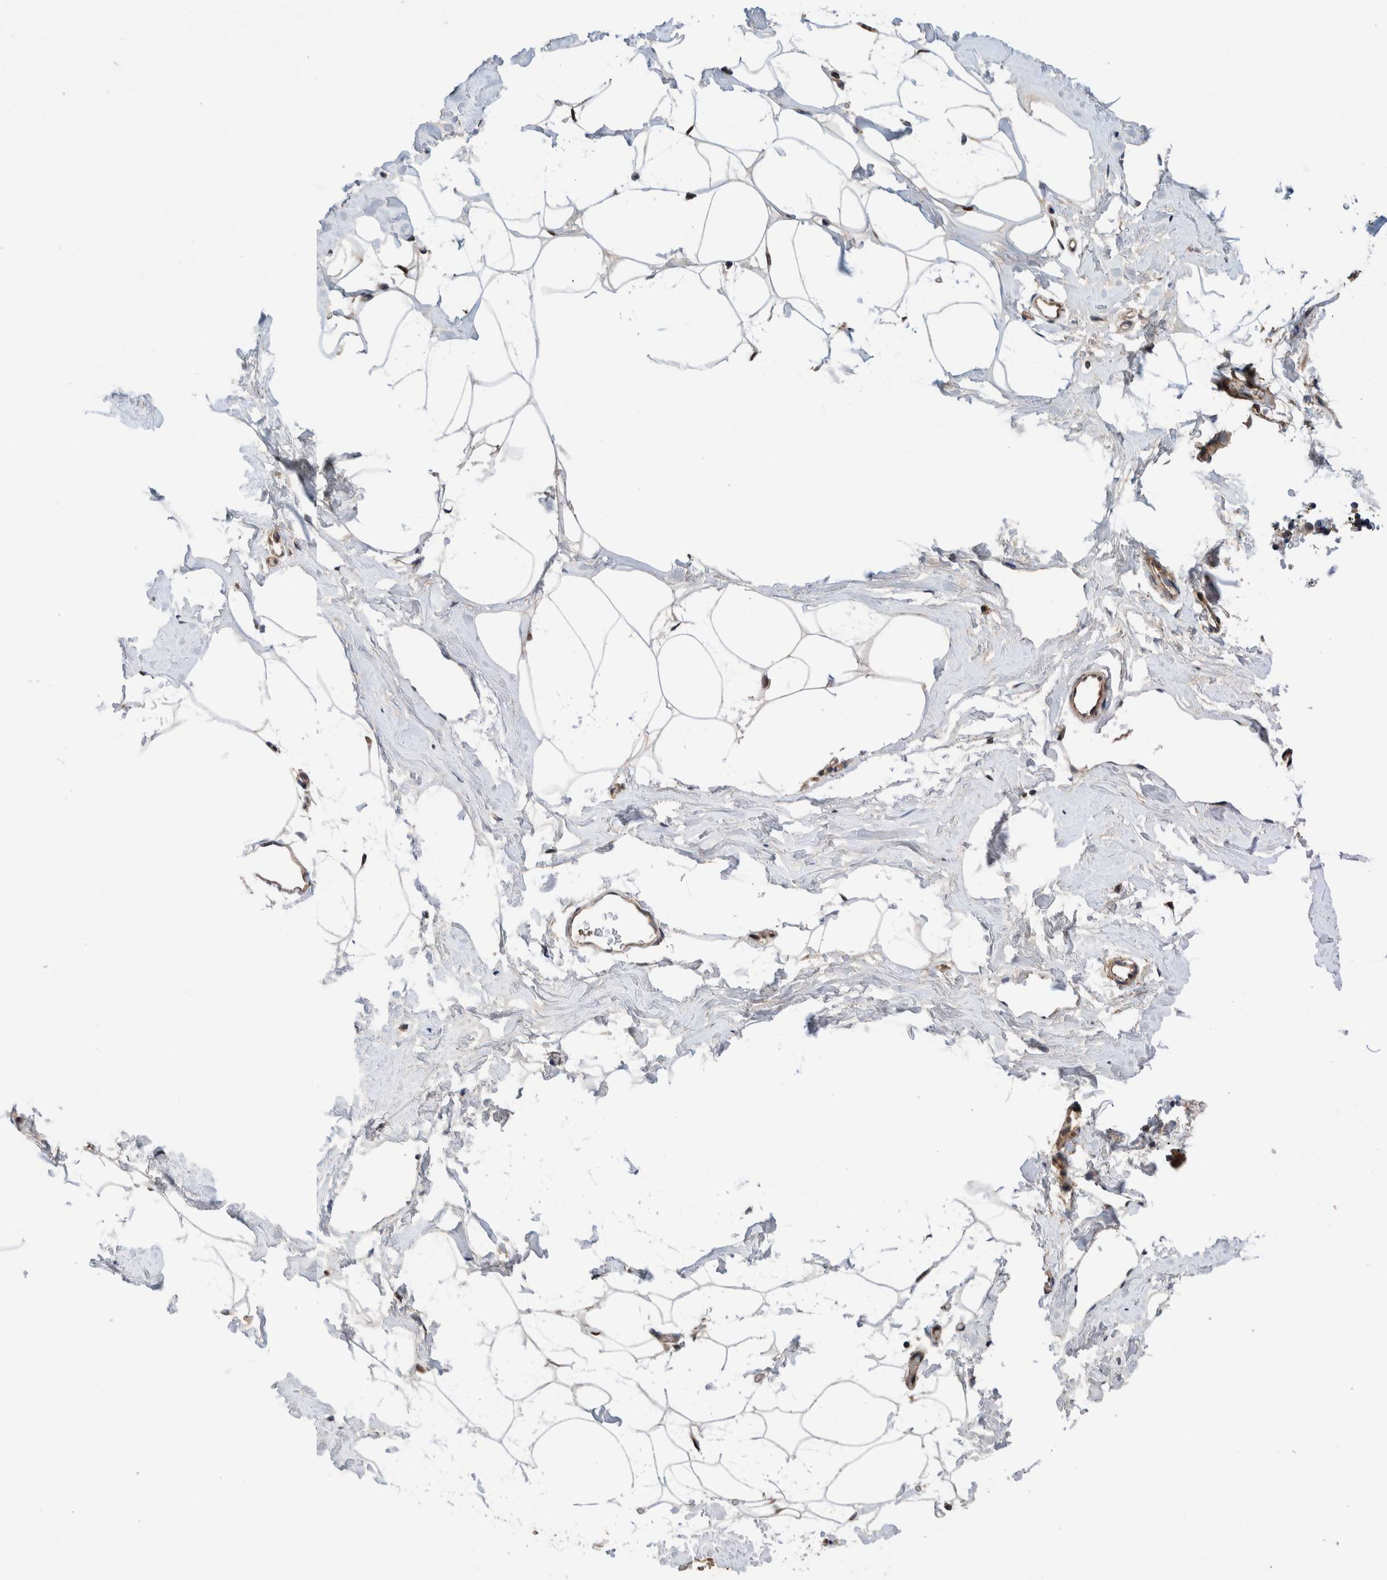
{"staining": {"intensity": "negative", "quantity": "none", "location": "none"}, "tissue": "adipose tissue", "cell_type": "Adipocytes", "image_type": "normal", "snomed": [{"axis": "morphology", "description": "Normal tissue, NOS"}, {"axis": "morphology", "description": "Fibrosis, NOS"}, {"axis": "topography", "description": "Breast"}, {"axis": "topography", "description": "Adipose tissue"}], "caption": "A histopathology image of adipose tissue stained for a protein reveals no brown staining in adipocytes. (IHC, brightfield microscopy, high magnification).", "gene": "PIK3R6", "patient": {"sex": "female", "age": 39}}